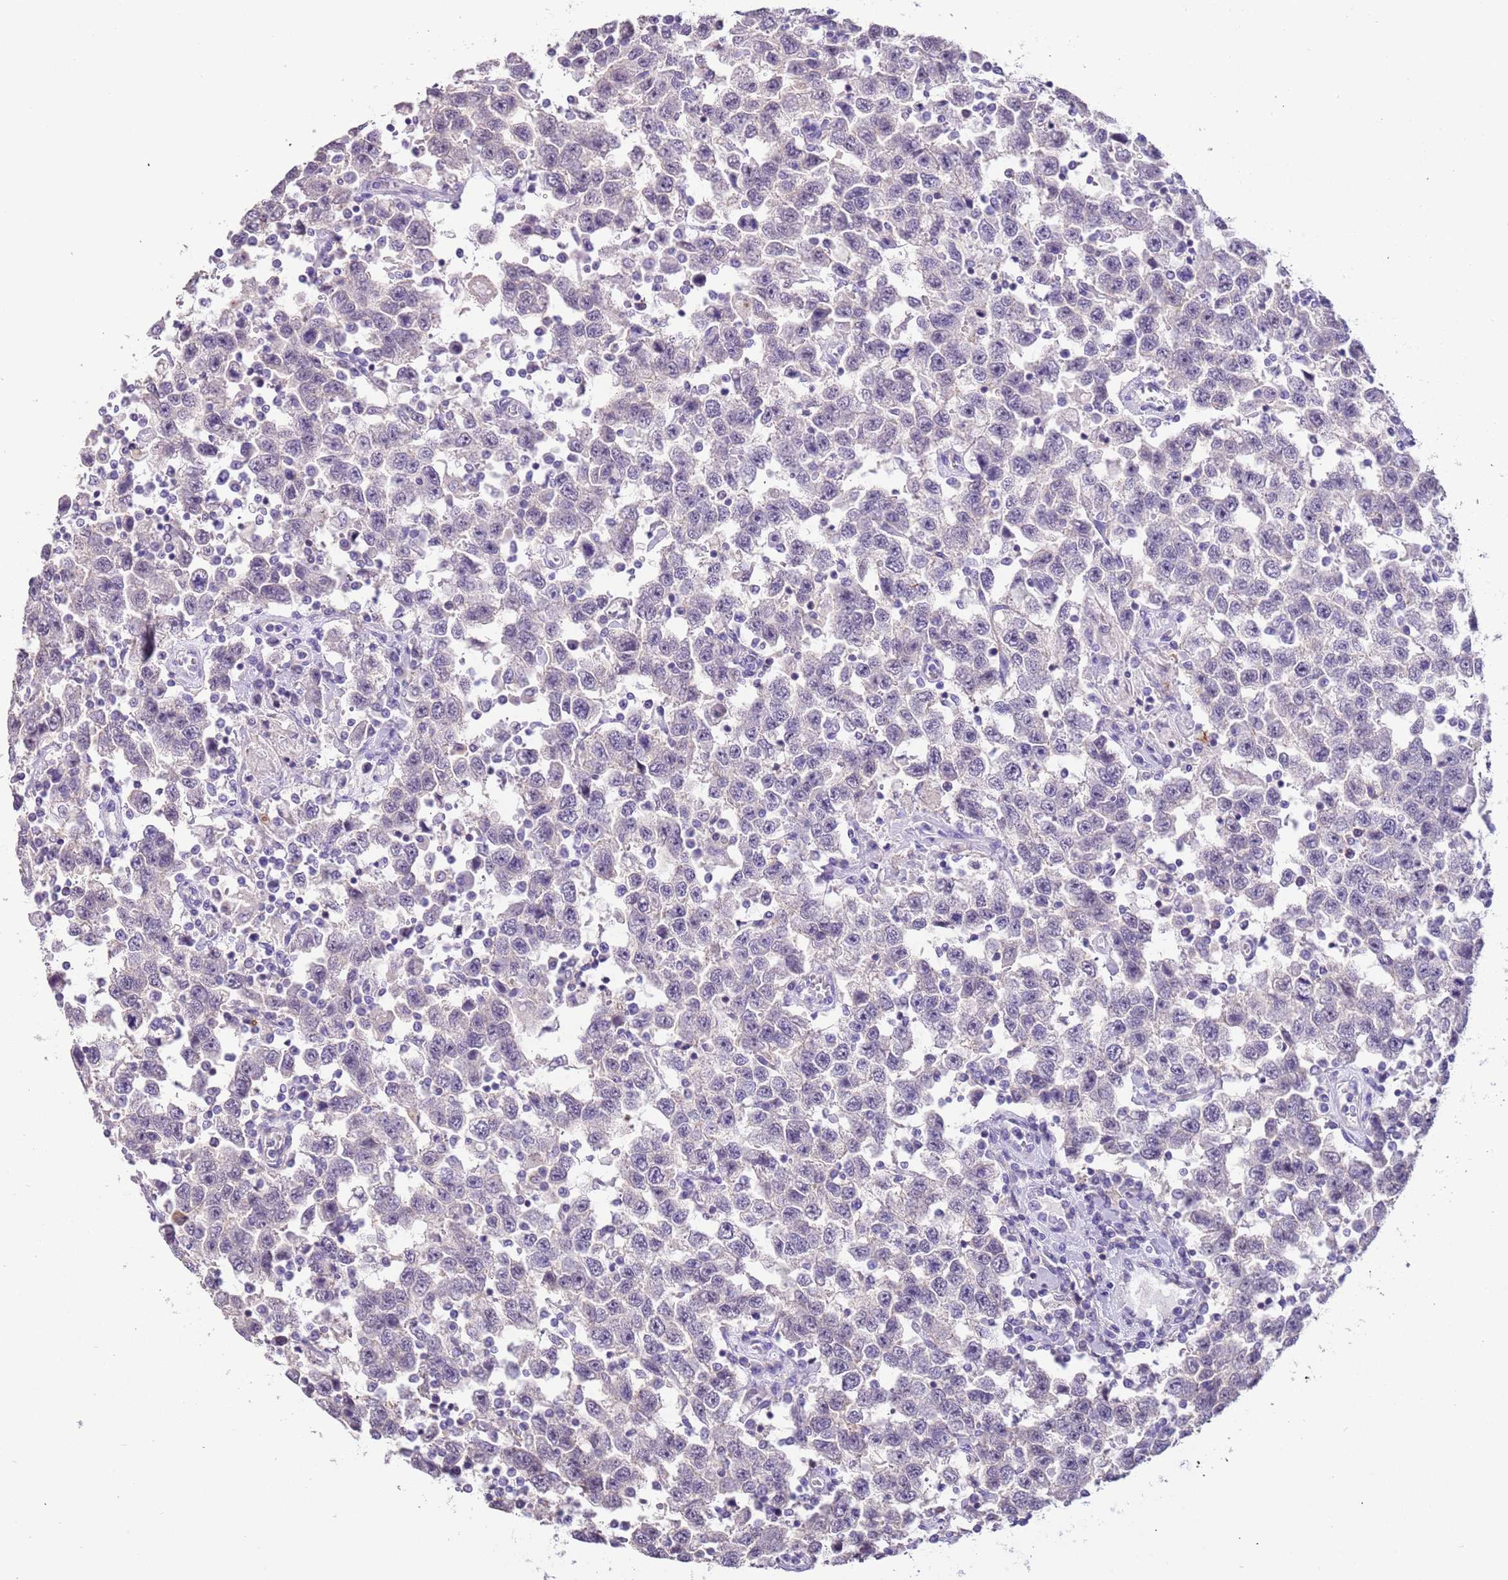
{"staining": {"intensity": "negative", "quantity": "none", "location": "none"}, "tissue": "testis cancer", "cell_type": "Tumor cells", "image_type": "cancer", "snomed": [{"axis": "morphology", "description": "Seminoma, NOS"}, {"axis": "topography", "description": "Testis"}], "caption": "IHC micrograph of testis seminoma stained for a protein (brown), which displays no staining in tumor cells.", "gene": "PCGF2", "patient": {"sex": "male", "age": 41}}